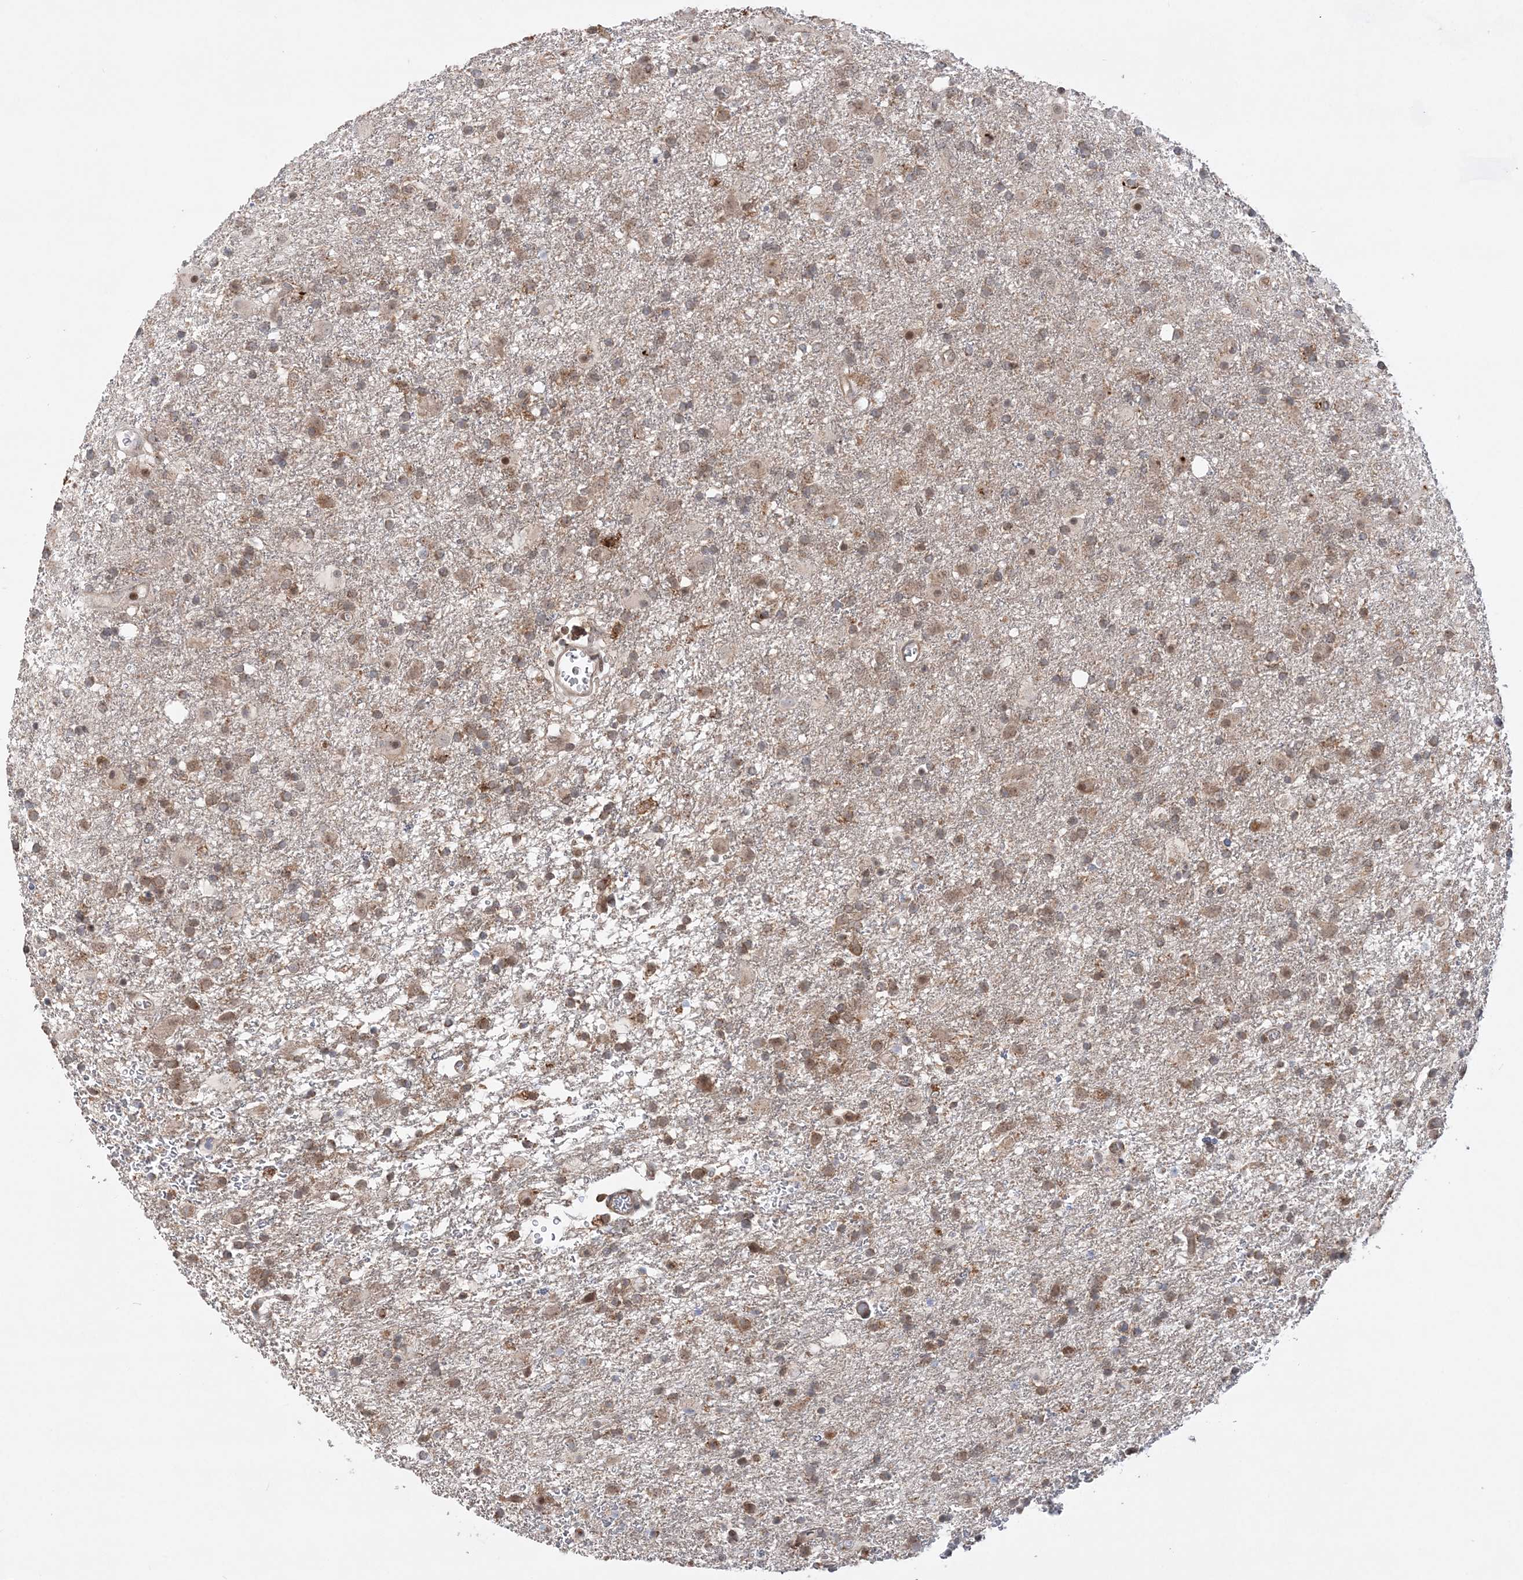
{"staining": {"intensity": "moderate", "quantity": "25%-75%", "location": "cytoplasmic/membranous"}, "tissue": "glioma", "cell_type": "Tumor cells", "image_type": "cancer", "snomed": [{"axis": "morphology", "description": "Glioma, malignant, Low grade"}, {"axis": "topography", "description": "Brain"}], "caption": "Protein staining of glioma tissue displays moderate cytoplasmic/membranous staining in about 25%-75% of tumor cells.", "gene": "ANAPC15", "patient": {"sex": "male", "age": 65}}